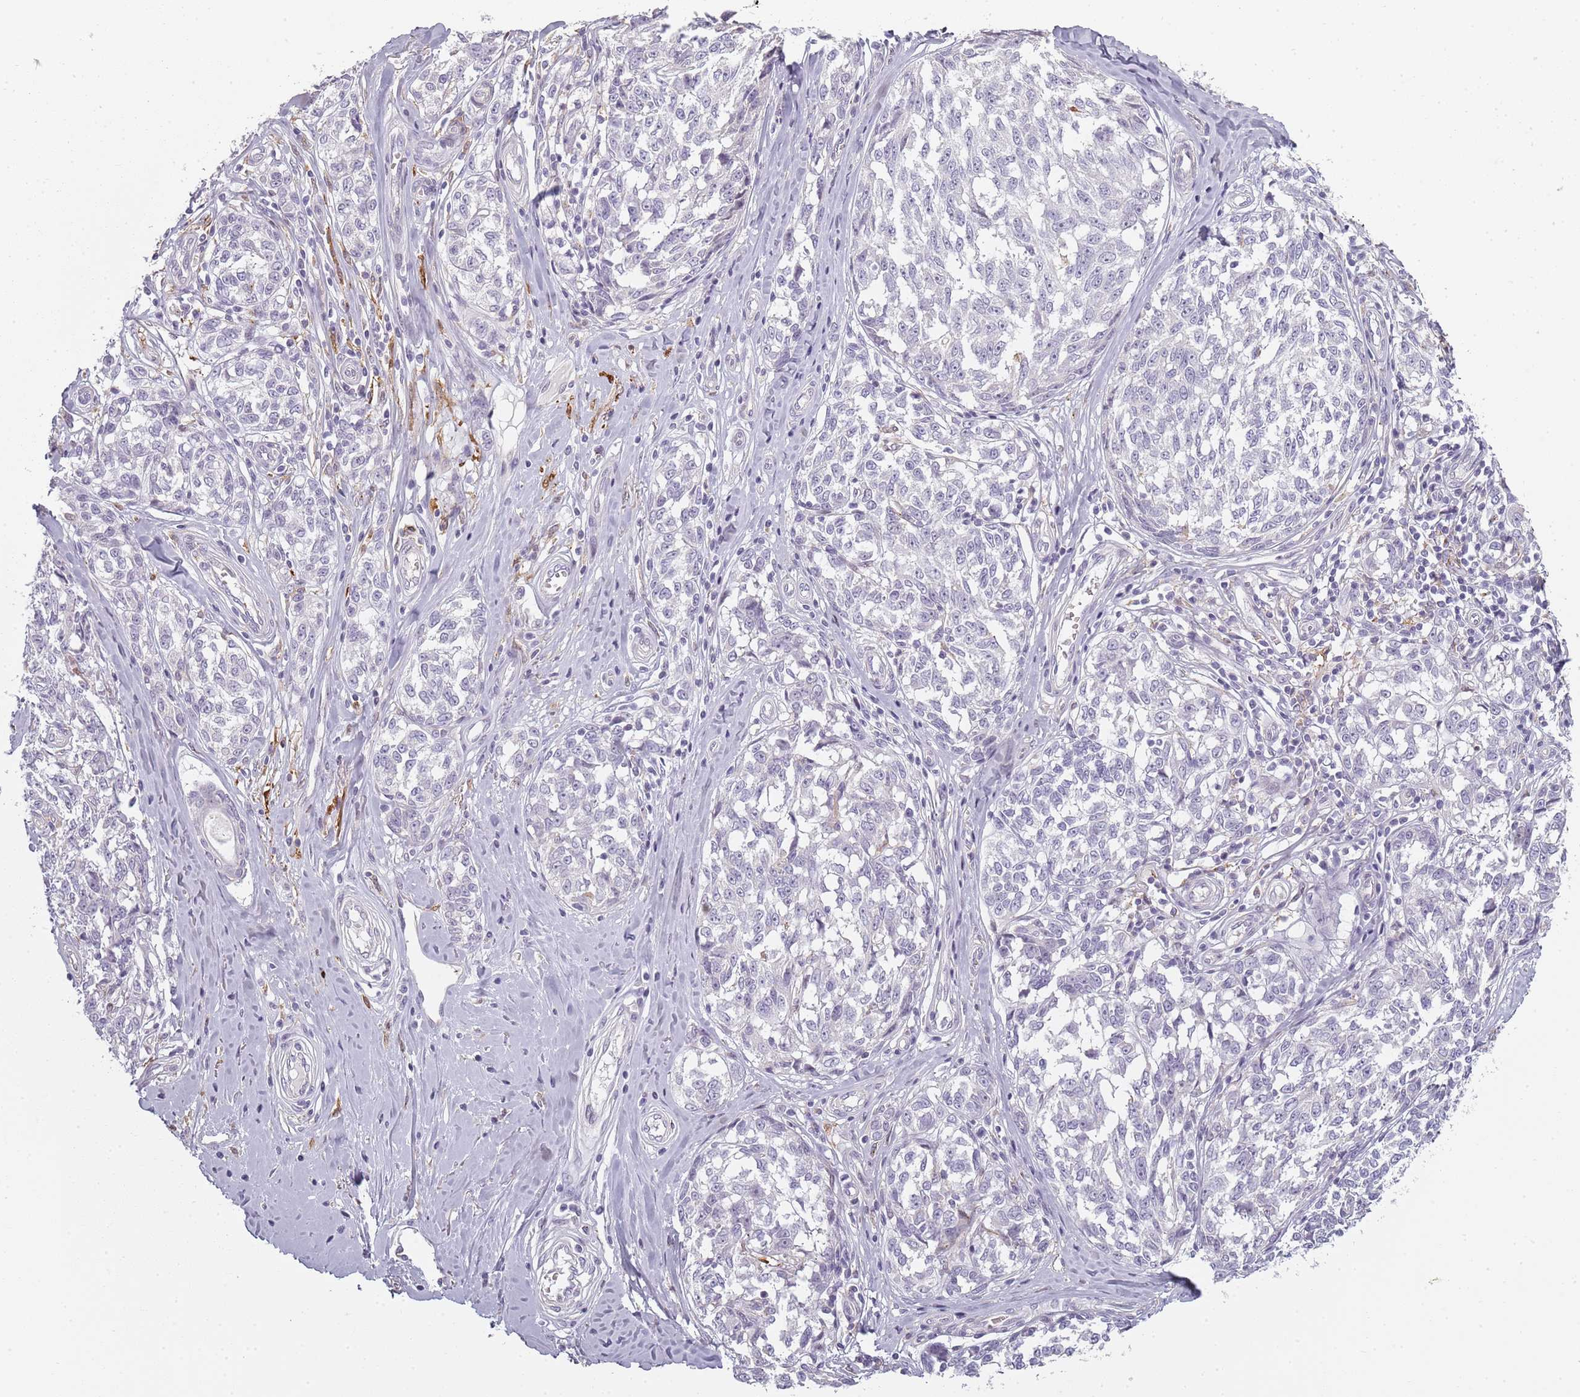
{"staining": {"intensity": "negative", "quantity": "none", "location": "none"}, "tissue": "melanoma", "cell_type": "Tumor cells", "image_type": "cancer", "snomed": [{"axis": "morphology", "description": "Normal tissue, NOS"}, {"axis": "morphology", "description": "Malignant melanoma, NOS"}, {"axis": "topography", "description": "Skin"}], "caption": "High magnification brightfield microscopy of malignant melanoma stained with DAB (3,3'-diaminobenzidine) (brown) and counterstained with hematoxylin (blue): tumor cells show no significant expression. Nuclei are stained in blue.", "gene": "CC2D2B", "patient": {"sex": "female", "age": 64}}